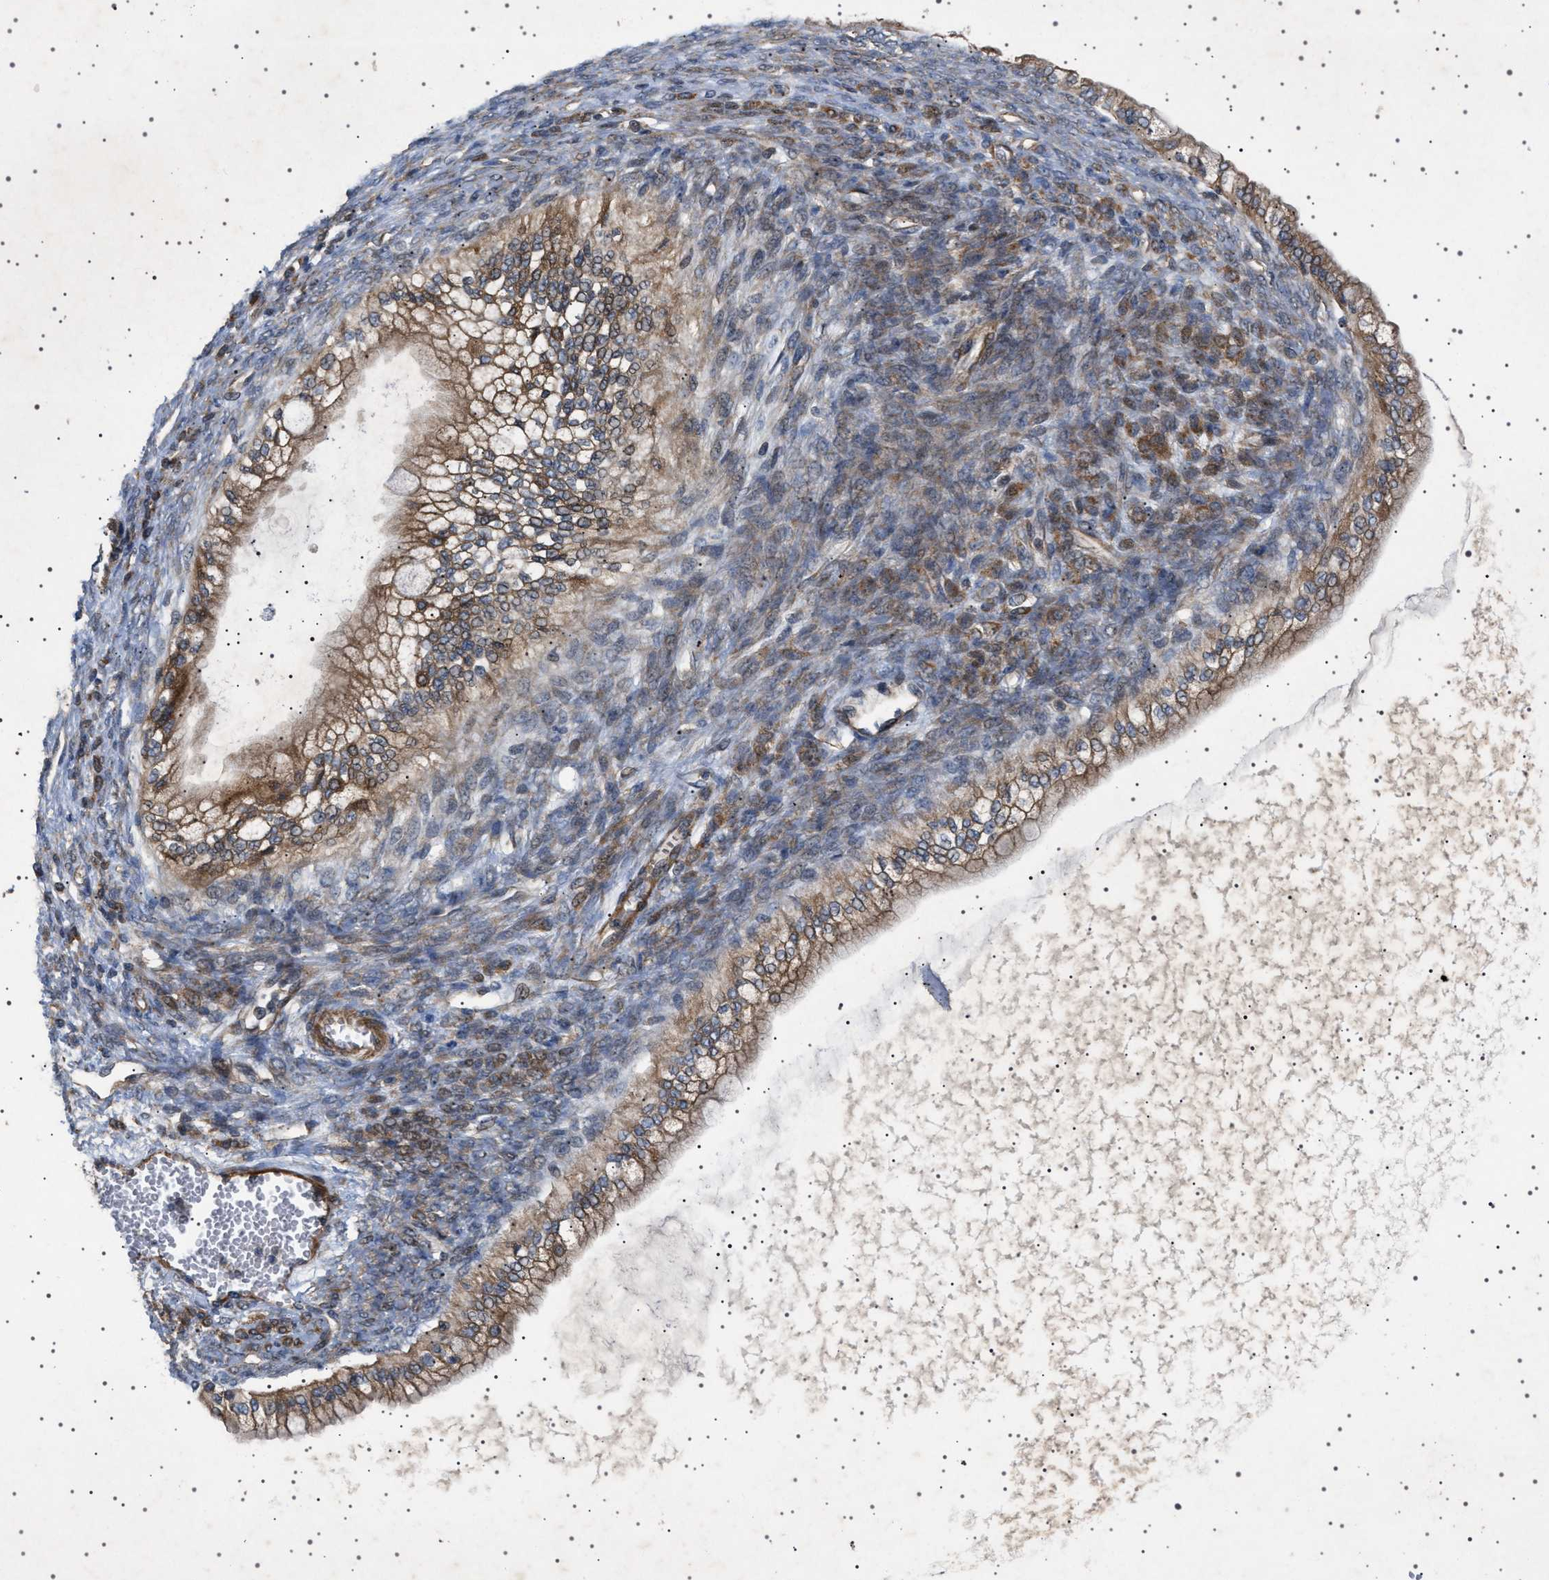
{"staining": {"intensity": "strong", "quantity": ">75%", "location": "cytoplasmic/membranous"}, "tissue": "ovarian cancer", "cell_type": "Tumor cells", "image_type": "cancer", "snomed": [{"axis": "morphology", "description": "Cystadenocarcinoma, mucinous, NOS"}, {"axis": "topography", "description": "Ovary"}], "caption": "Mucinous cystadenocarcinoma (ovarian) stained for a protein exhibits strong cytoplasmic/membranous positivity in tumor cells.", "gene": "CCDC186", "patient": {"sex": "female", "age": 57}}